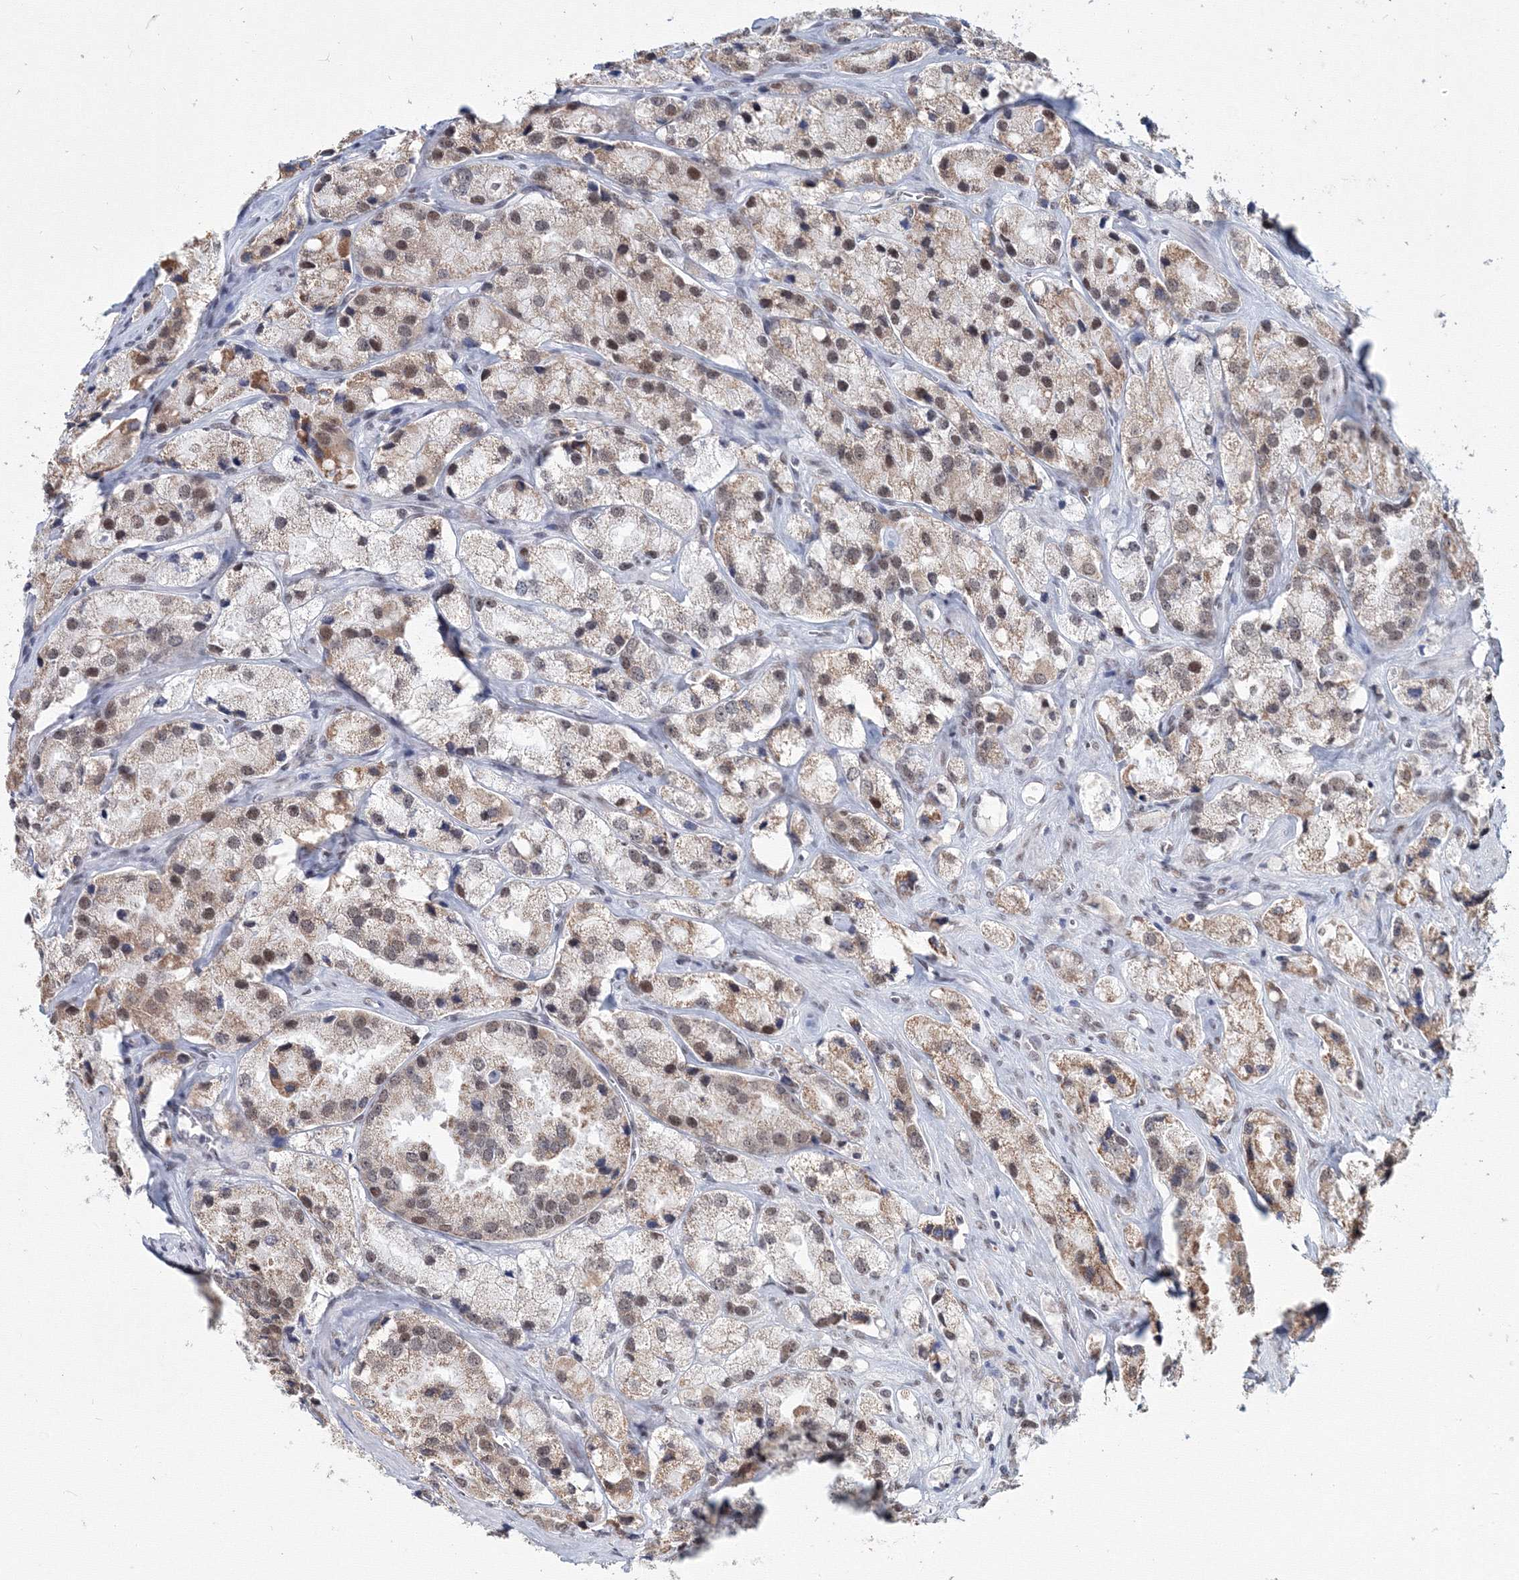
{"staining": {"intensity": "weak", "quantity": ">75%", "location": "cytoplasmic/membranous,nuclear"}, "tissue": "prostate cancer", "cell_type": "Tumor cells", "image_type": "cancer", "snomed": [{"axis": "morphology", "description": "Adenocarcinoma, High grade"}, {"axis": "topography", "description": "Prostate"}], "caption": "DAB immunohistochemical staining of human adenocarcinoma (high-grade) (prostate) reveals weak cytoplasmic/membranous and nuclear protein expression in about >75% of tumor cells. The staining is performed using DAB (3,3'-diaminobenzidine) brown chromogen to label protein expression. The nuclei are counter-stained blue using hematoxylin.", "gene": "SF3B6", "patient": {"sex": "male", "age": 66}}